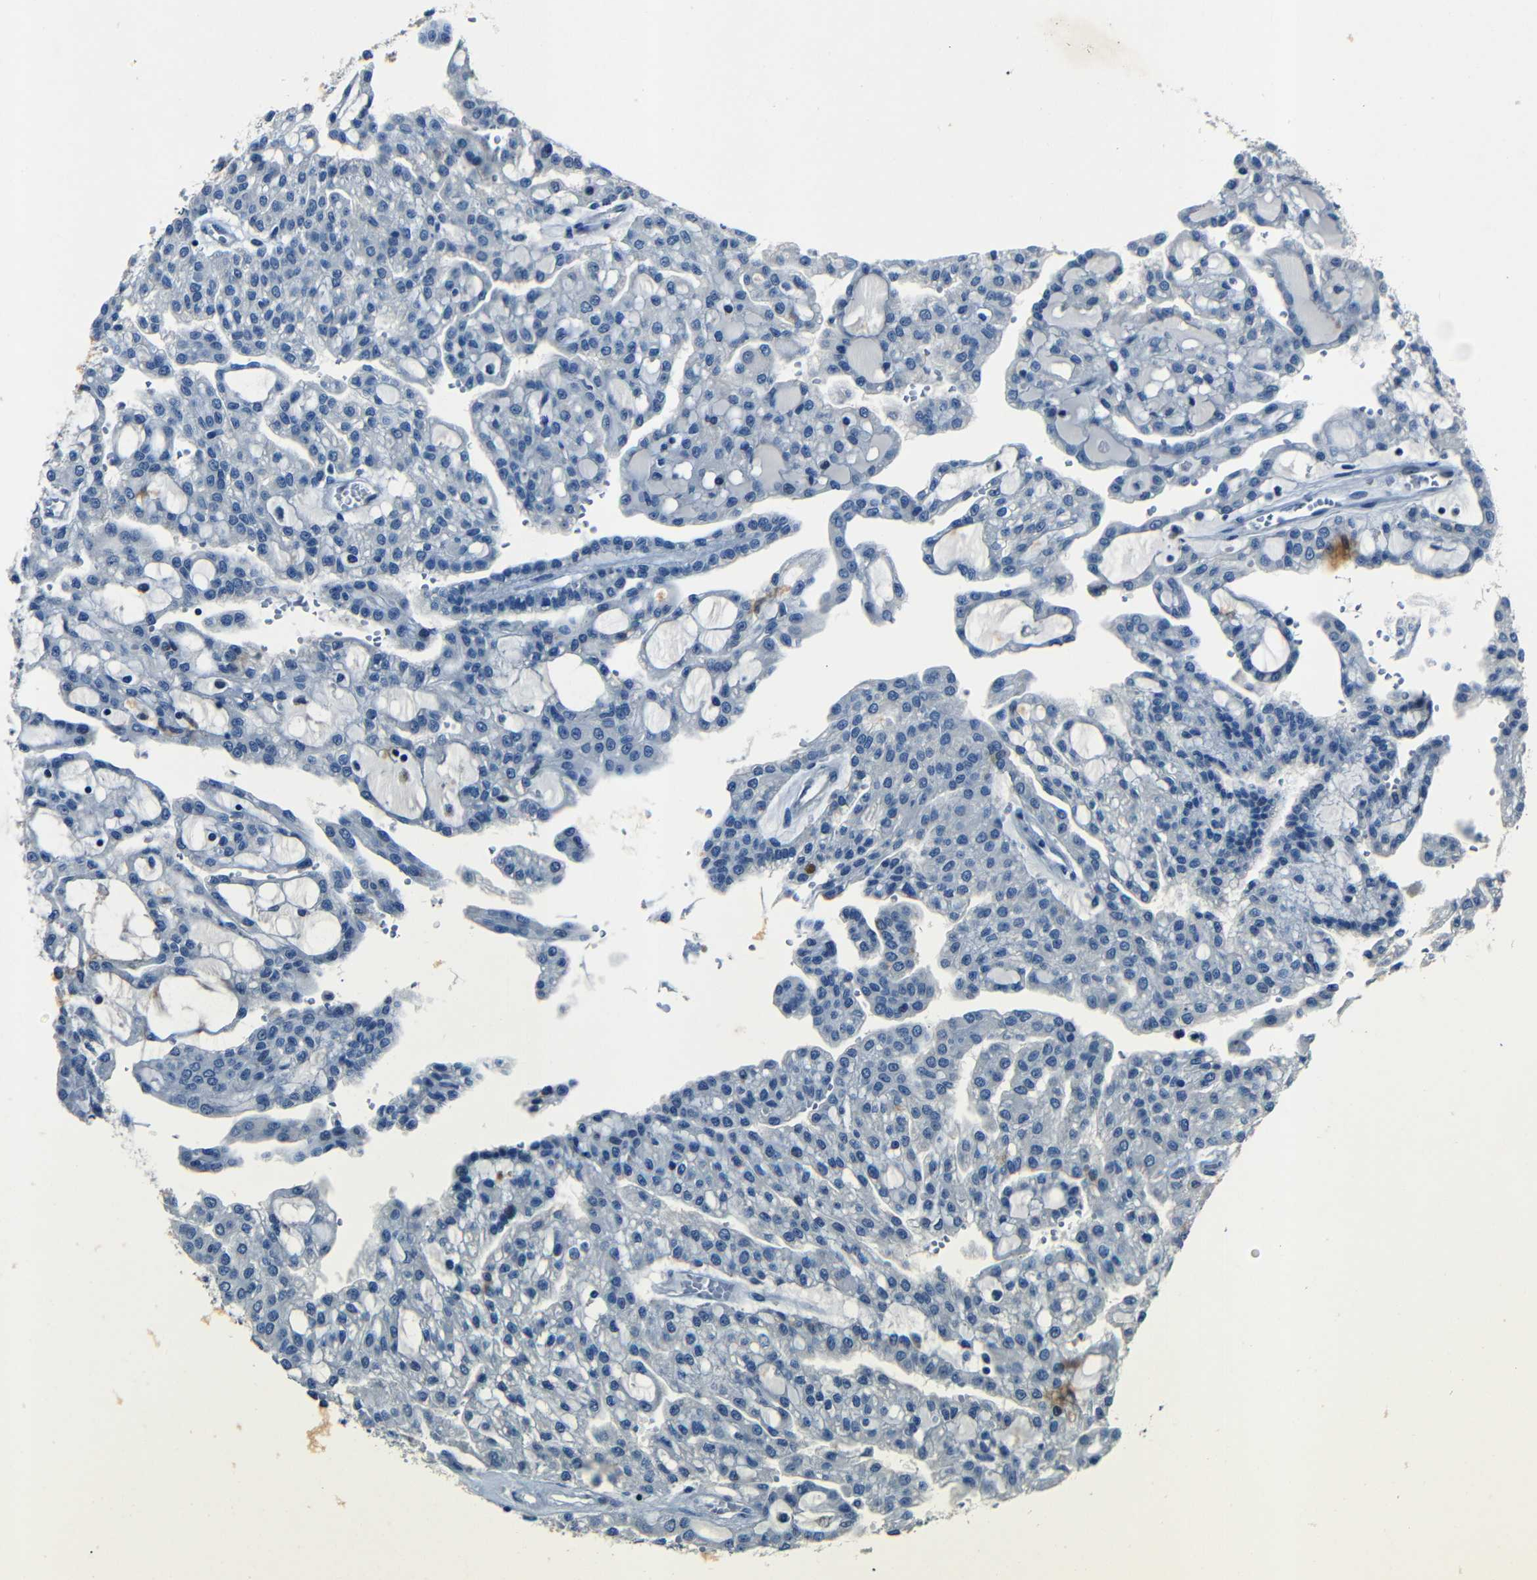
{"staining": {"intensity": "negative", "quantity": "none", "location": "none"}, "tissue": "renal cancer", "cell_type": "Tumor cells", "image_type": "cancer", "snomed": [{"axis": "morphology", "description": "Adenocarcinoma, NOS"}, {"axis": "topography", "description": "Kidney"}], "caption": "Micrograph shows no significant protein expression in tumor cells of adenocarcinoma (renal).", "gene": "NCMAP", "patient": {"sex": "male", "age": 63}}